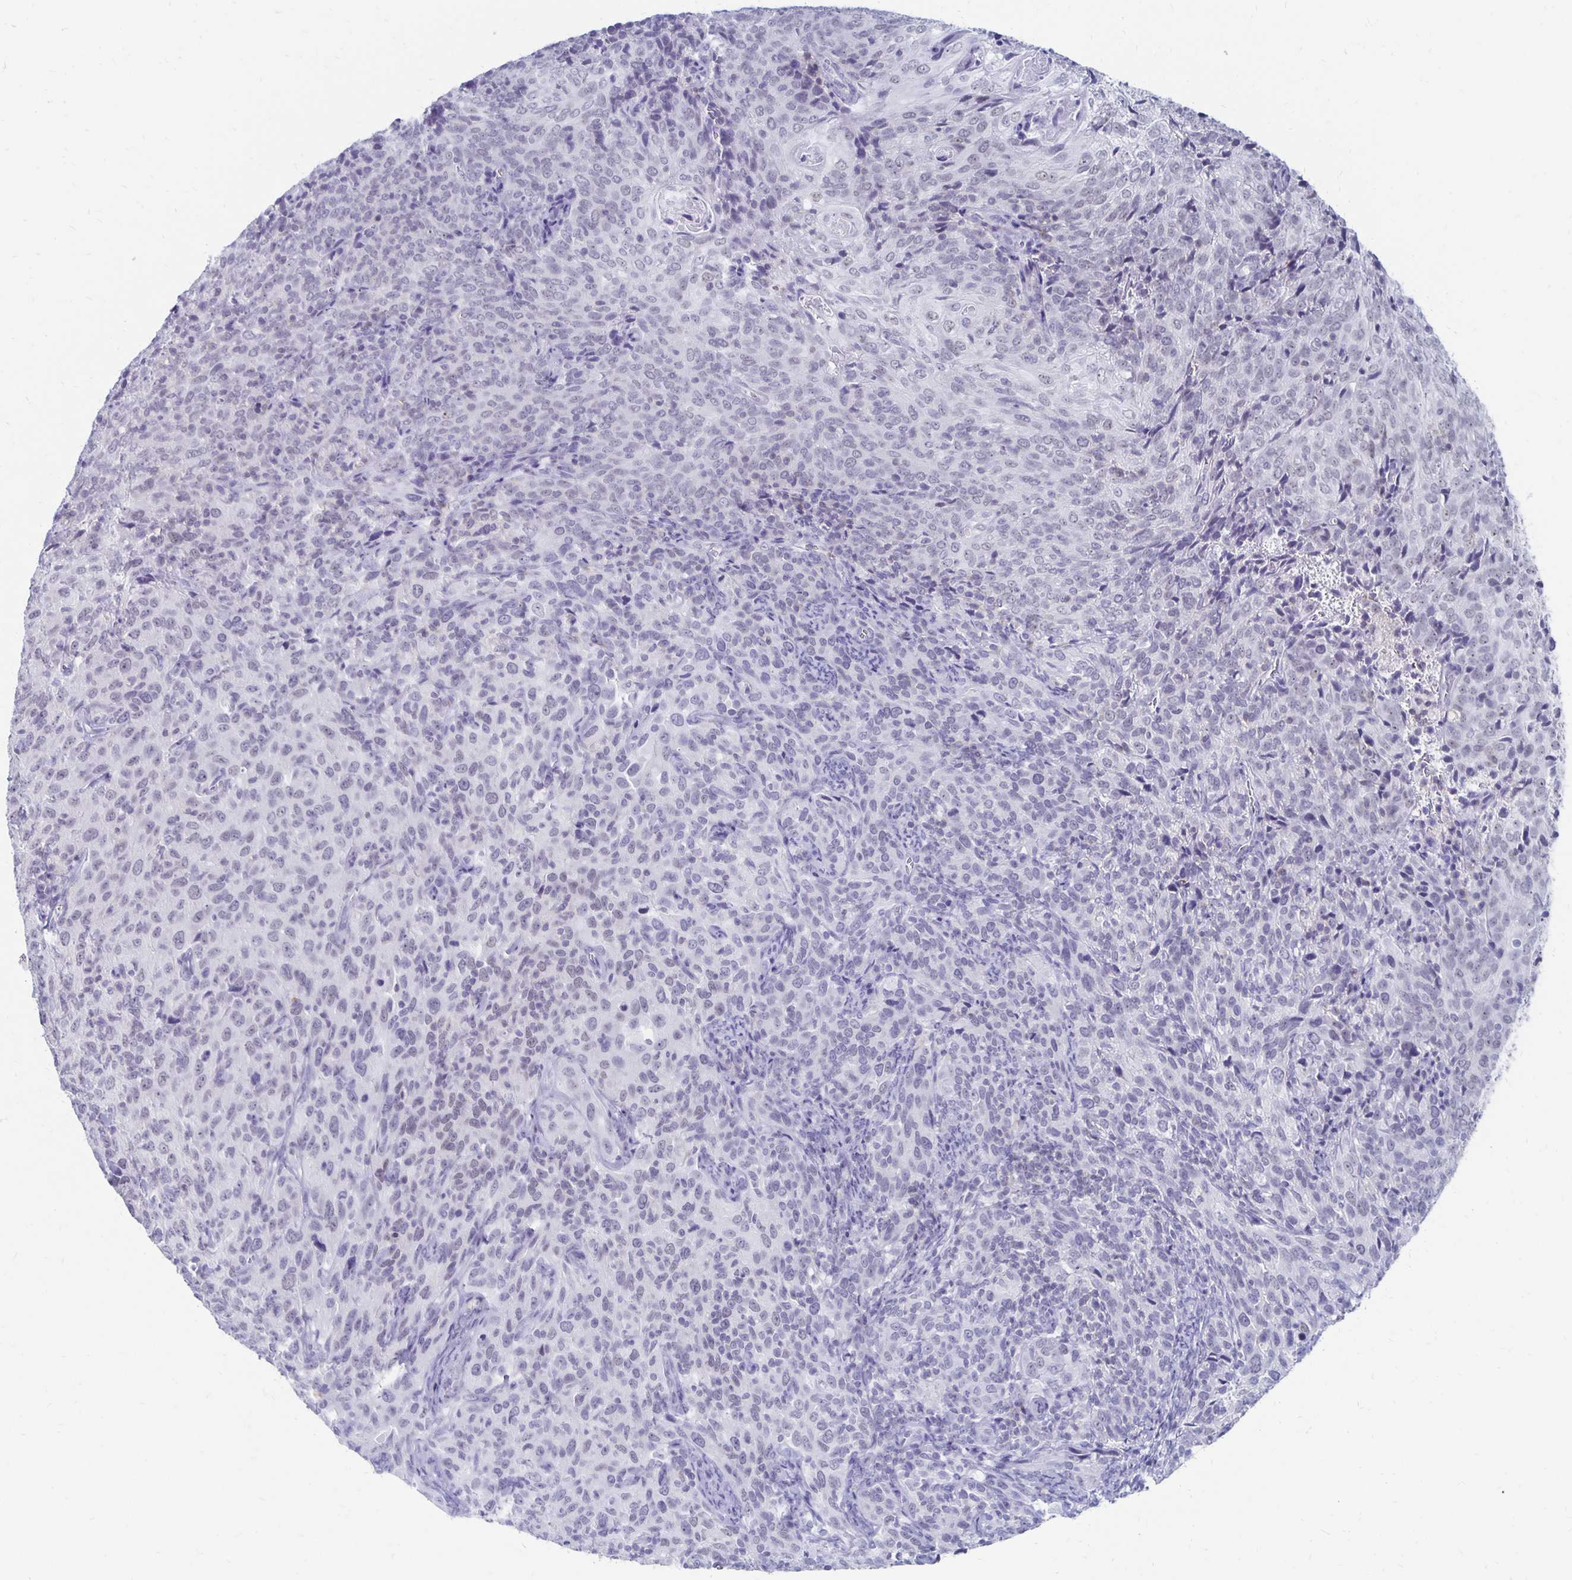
{"staining": {"intensity": "negative", "quantity": "none", "location": "none"}, "tissue": "cervical cancer", "cell_type": "Tumor cells", "image_type": "cancer", "snomed": [{"axis": "morphology", "description": "Squamous cell carcinoma, NOS"}, {"axis": "topography", "description": "Cervix"}], "caption": "Immunohistochemical staining of cervical squamous cell carcinoma shows no significant staining in tumor cells.", "gene": "SYT2", "patient": {"sex": "female", "age": 51}}